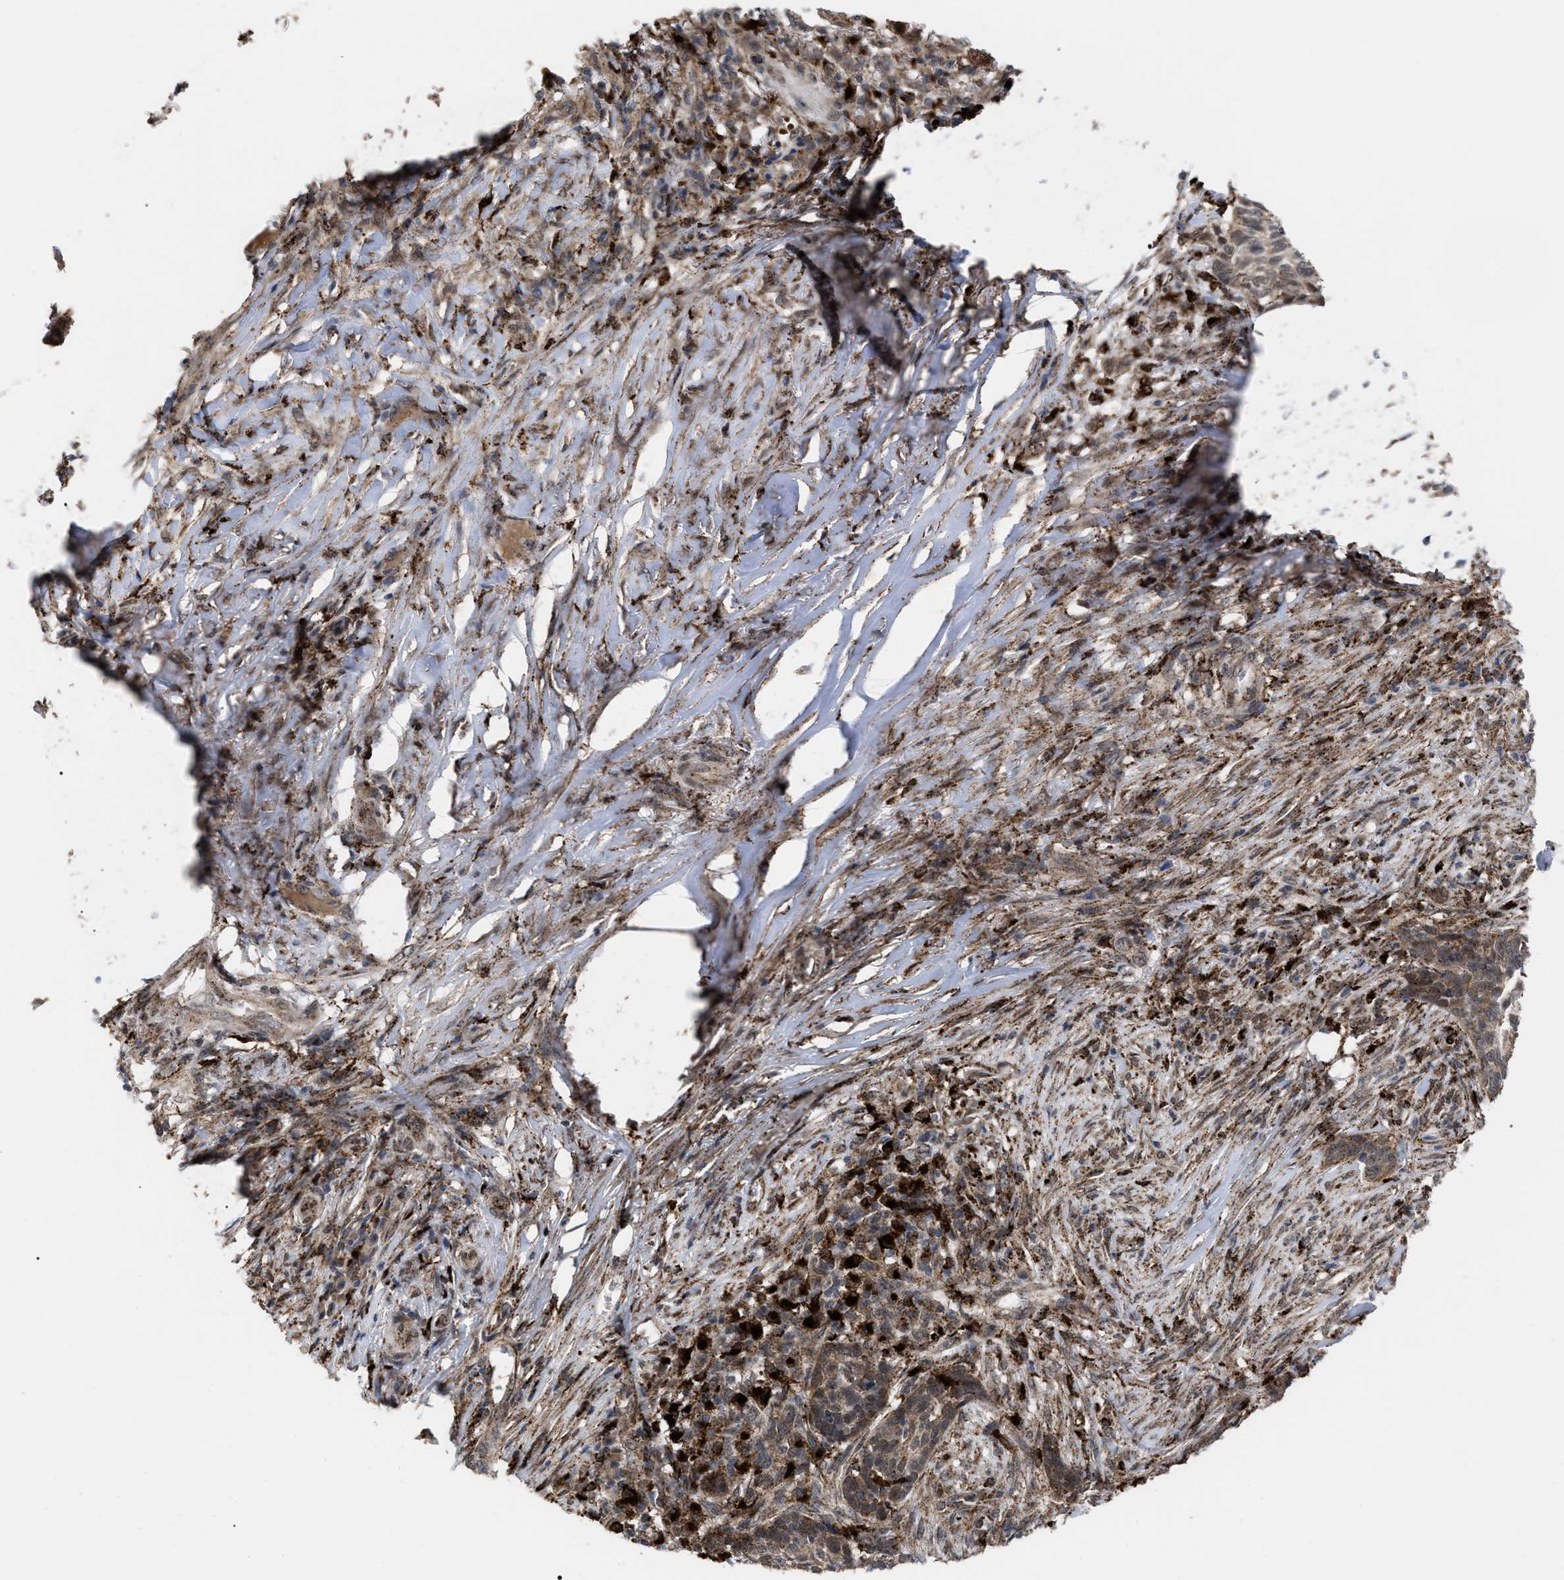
{"staining": {"intensity": "moderate", "quantity": ">75%", "location": "cytoplasmic/membranous"}, "tissue": "skin cancer", "cell_type": "Tumor cells", "image_type": "cancer", "snomed": [{"axis": "morphology", "description": "Basal cell carcinoma"}, {"axis": "topography", "description": "Skin"}], "caption": "This histopathology image demonstrates immunohistochemistry staining of skin cancer (basal cell carcinoma), with medium moderate cytoplasmic/membranous expression in approximately >75% of tumor cells.", "gene": "UPF1", "patient": {"sex": "male", "age": 85}}